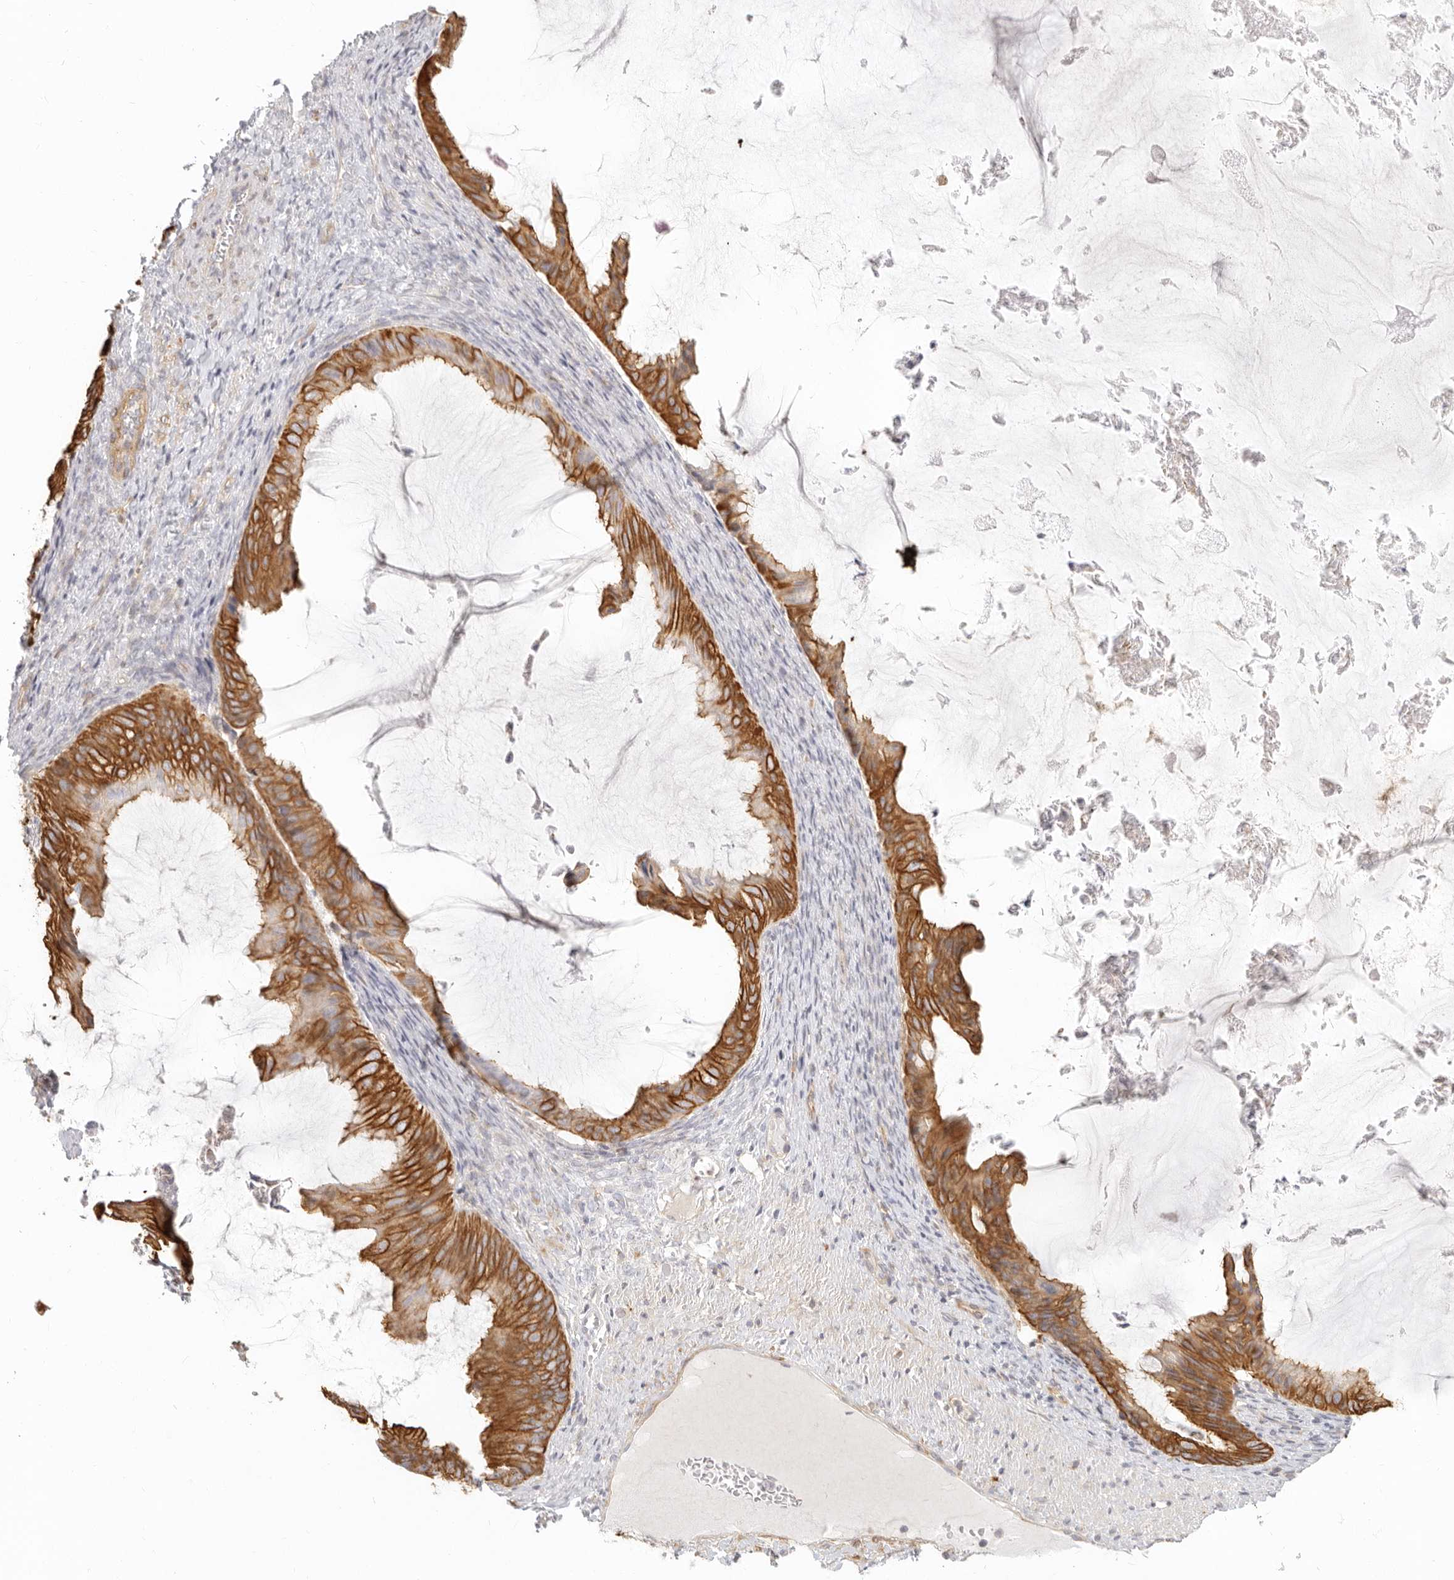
{"staining": {"intensity": "moderate", "quantity": ">75%", "location": "cytoplasmic/membranous"}, "tissue": "ovarian cancer", "cell_type": "Tumor cells", "image_type": "cancer", "snomed": [{"axis": "morphology", "description": "Cystadenocarcinoma, mucinous, NOS"}, {"axis": "topography", "description": "Ovary"}], "caption": "Immunohistochemistry (IHC) photomicrograph of neoplastic tissue: mucinous cystadenocarcinoma (ovarian) stained using immunohistochemistry reveals medium levels of moderate protein expression localized specifically in the cytoplasmic/membranous of tumor cells, appearing as a cytoplasmic/membranous brown color.", "gene": "NIBAN1", "patient": {"sex": "female", "age": 61}}